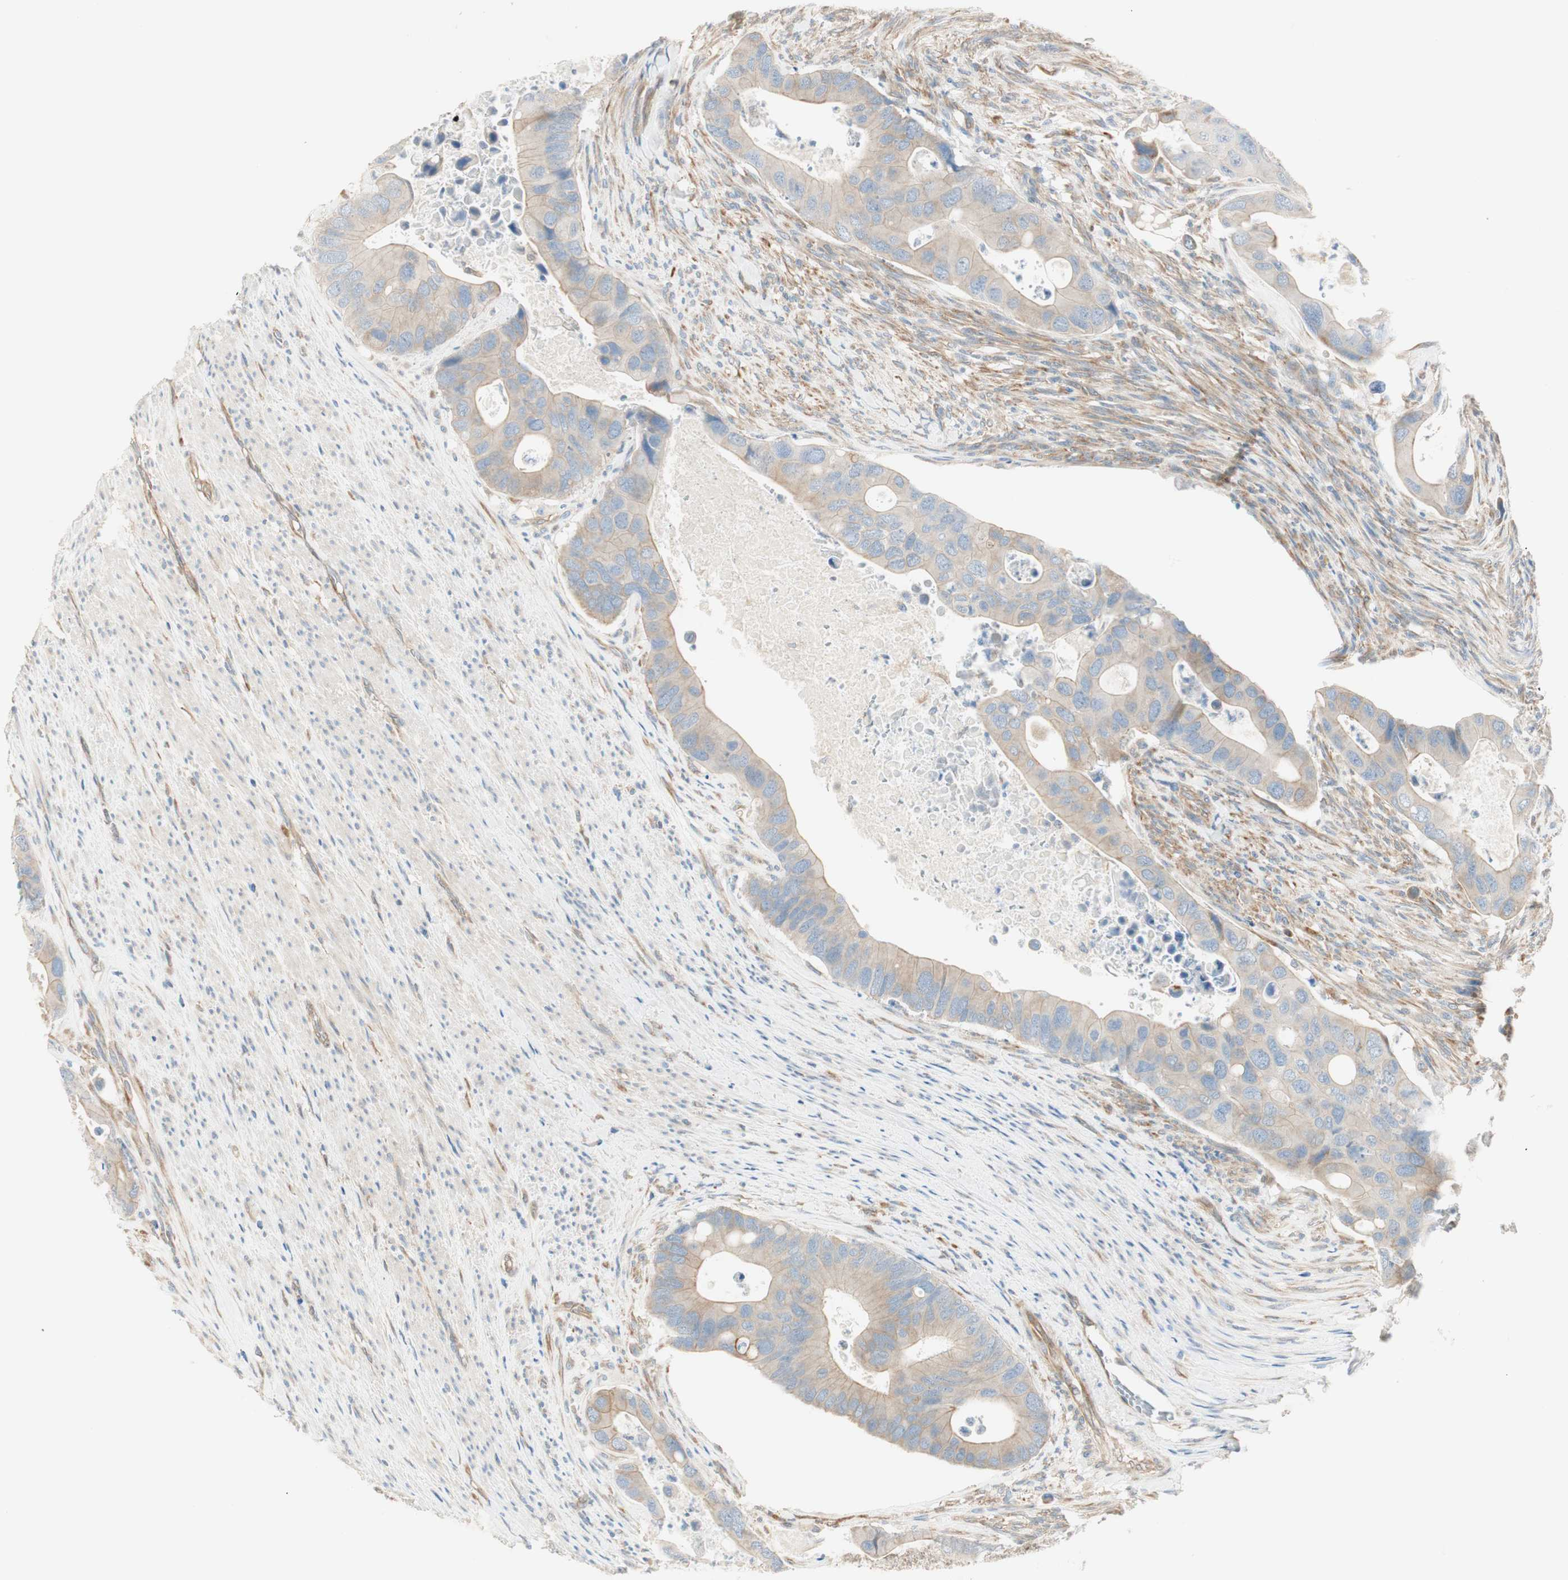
{"staining": {"intensity": "weak", "quantity": ">75%", "location": "cytoplasmic/membranous"}, "tissue": "colorectal cancer", "cell_type": "Tumor cells", "image_type": "cancer", "snomed": [{"axis": "morphology", "description": "Adenocarcinoma, NOS"}, {"axis": "topography", "description": "Rectum"}], "caption": "DAB (3,3'-diaminobenzidine) immunohistochemical staining of adenocarcinoma (colorectal) demonstrates weak cytoplasmic/membranous protein staining in about >75% of tumor cells.", "gene": "CDK3", "patient": {"sex": "female", "age": 57}}